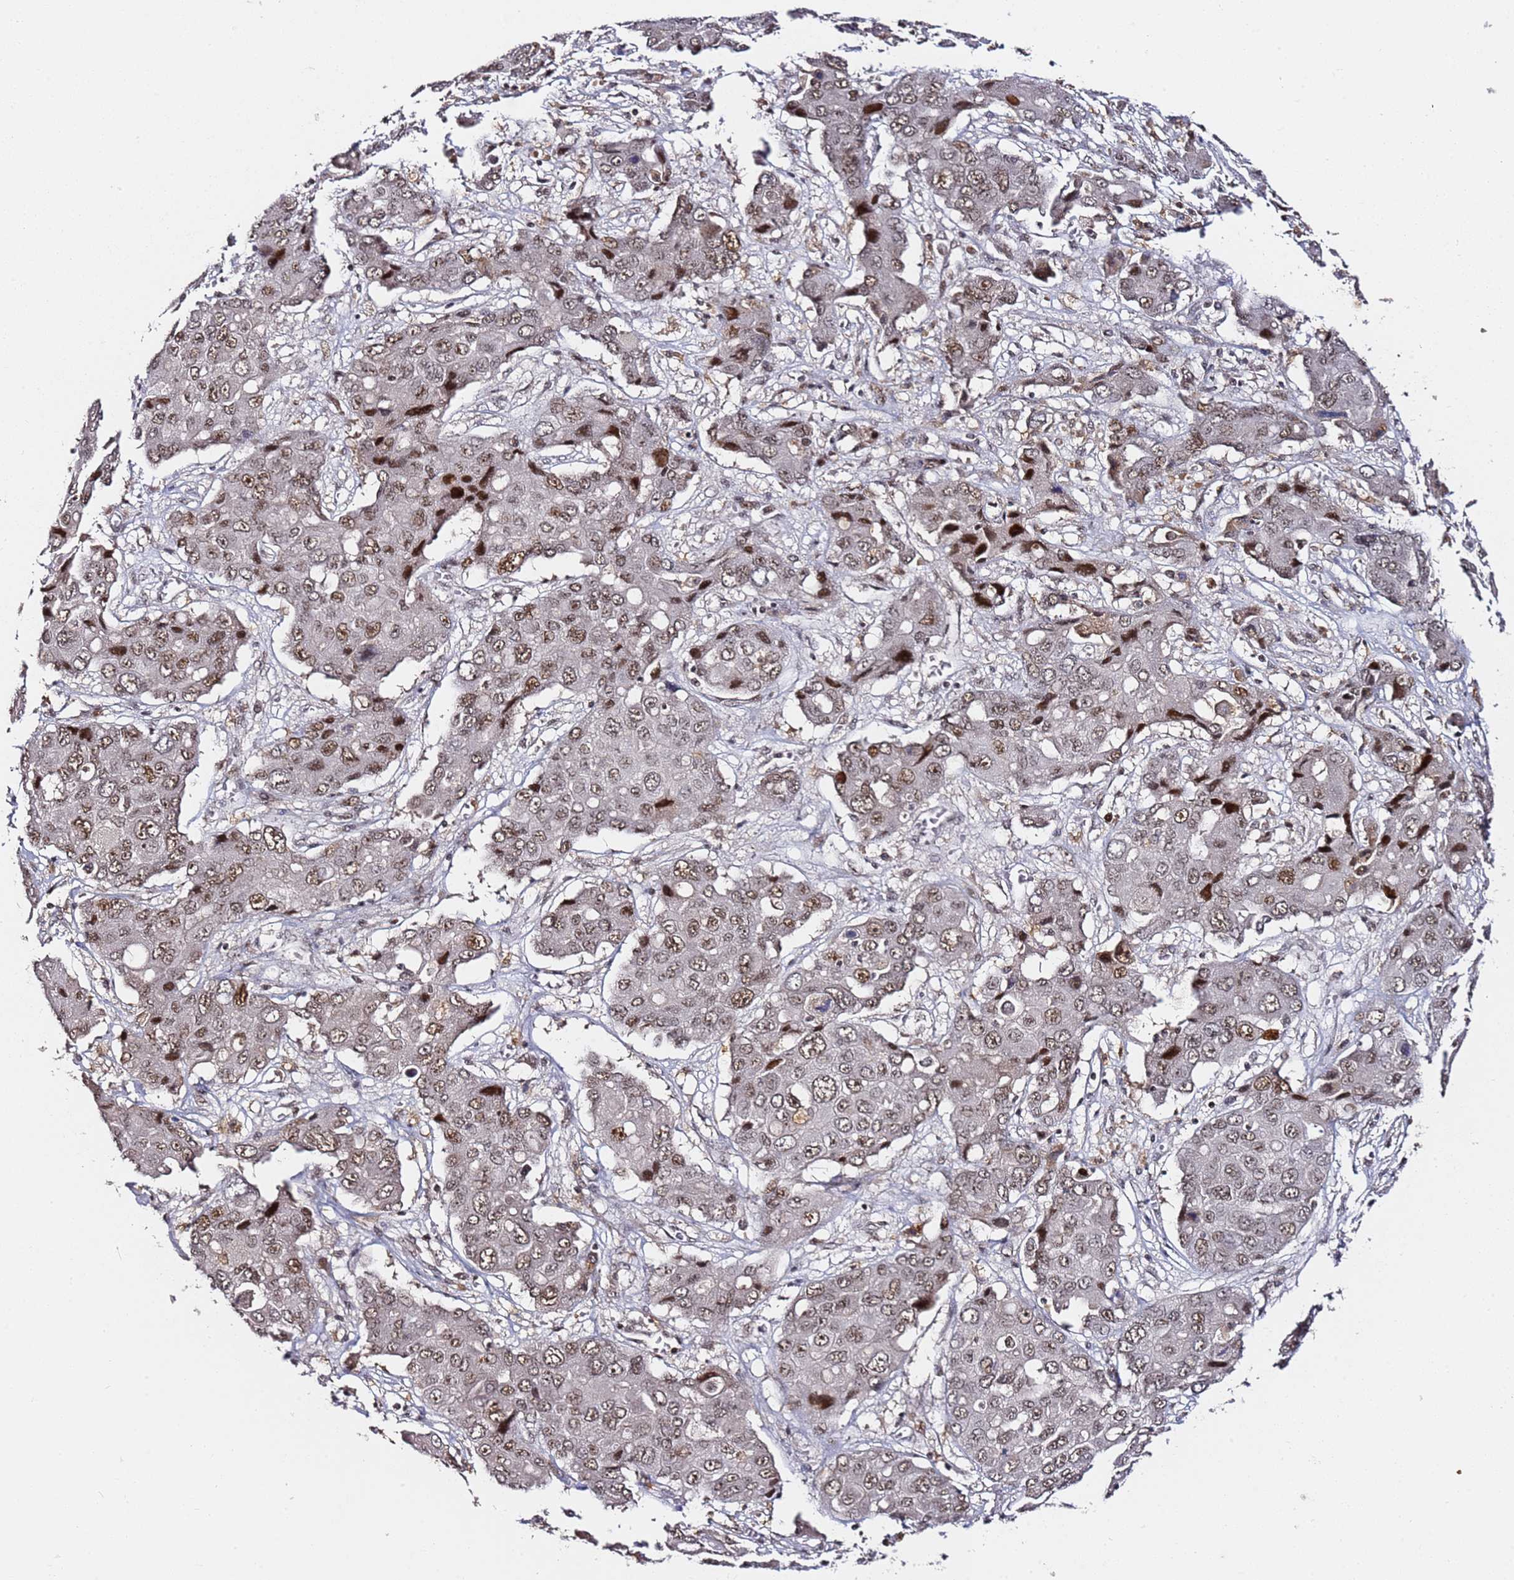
{"staining": {"intensity": "moderate", "quantity": ">75%", "location": "nuclear"}, "tissue": "liver cancer", "cell_type": "Tumor cells", "image_type": "cancer", "snomed": [{"axis": "morphology", "description": "Cholangiocarcinoma"}, {"axis": "topography", "description": "Liver"}], "caption": "This is an image of immunohistochemistry staining of liver cancer (cholangiocarcinoma), which shows moderate expression in the nuclear of tumor cells.", "gene": "FCF1", "patient": {"sex": "male", "age": 67}}